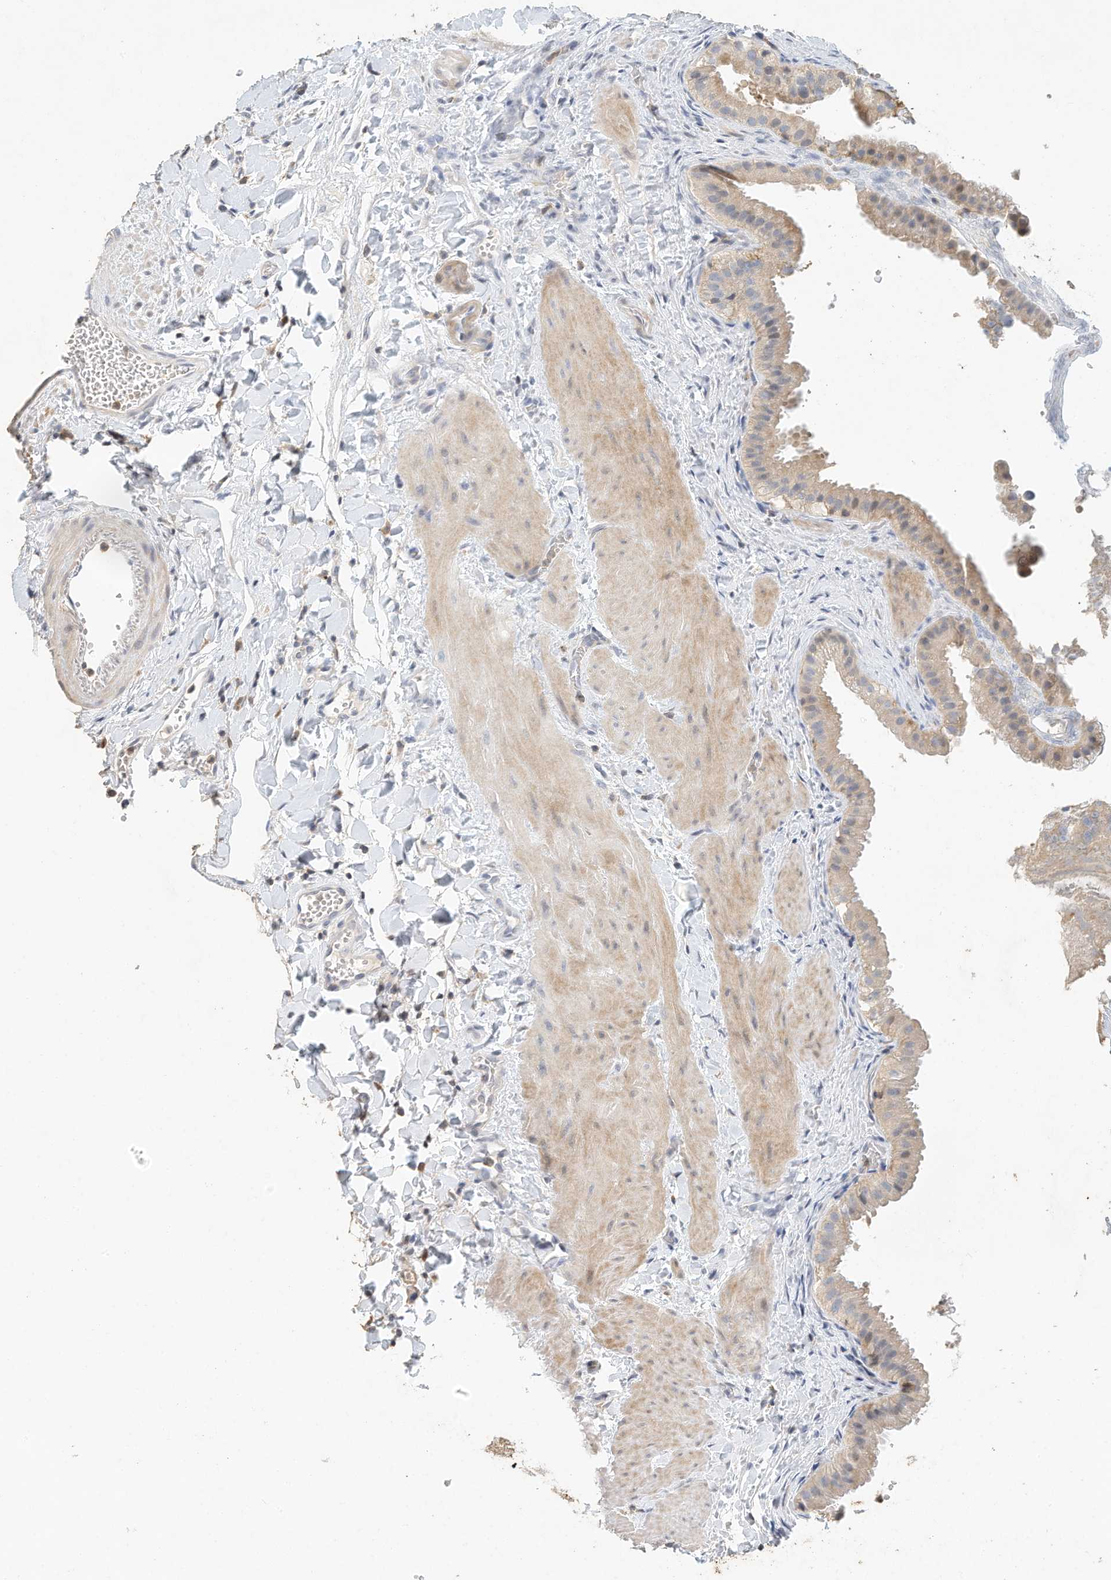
{"staining": {"intensity": "weak", "quantity": "<25%", "location": "cytoplasmic/membranous"}, "tissue": "gallbladder", "cell_type": "Glandular cells", "image_type": "normal", "snomed": [{"axis": "morphology", "description": "Normal tissue, NOS"}, {"axis": "topography", "description": "Gallbladder"}], "caption": "Unremarkable gallbladder was stained to show a protein in brown. There is no significant expression in glandular cells. (DAB (3,3'-diaminobenzidine) IHC, high magnification).", "gene": "MICAL1", "patient": {"sex": "male", "age": 55}}